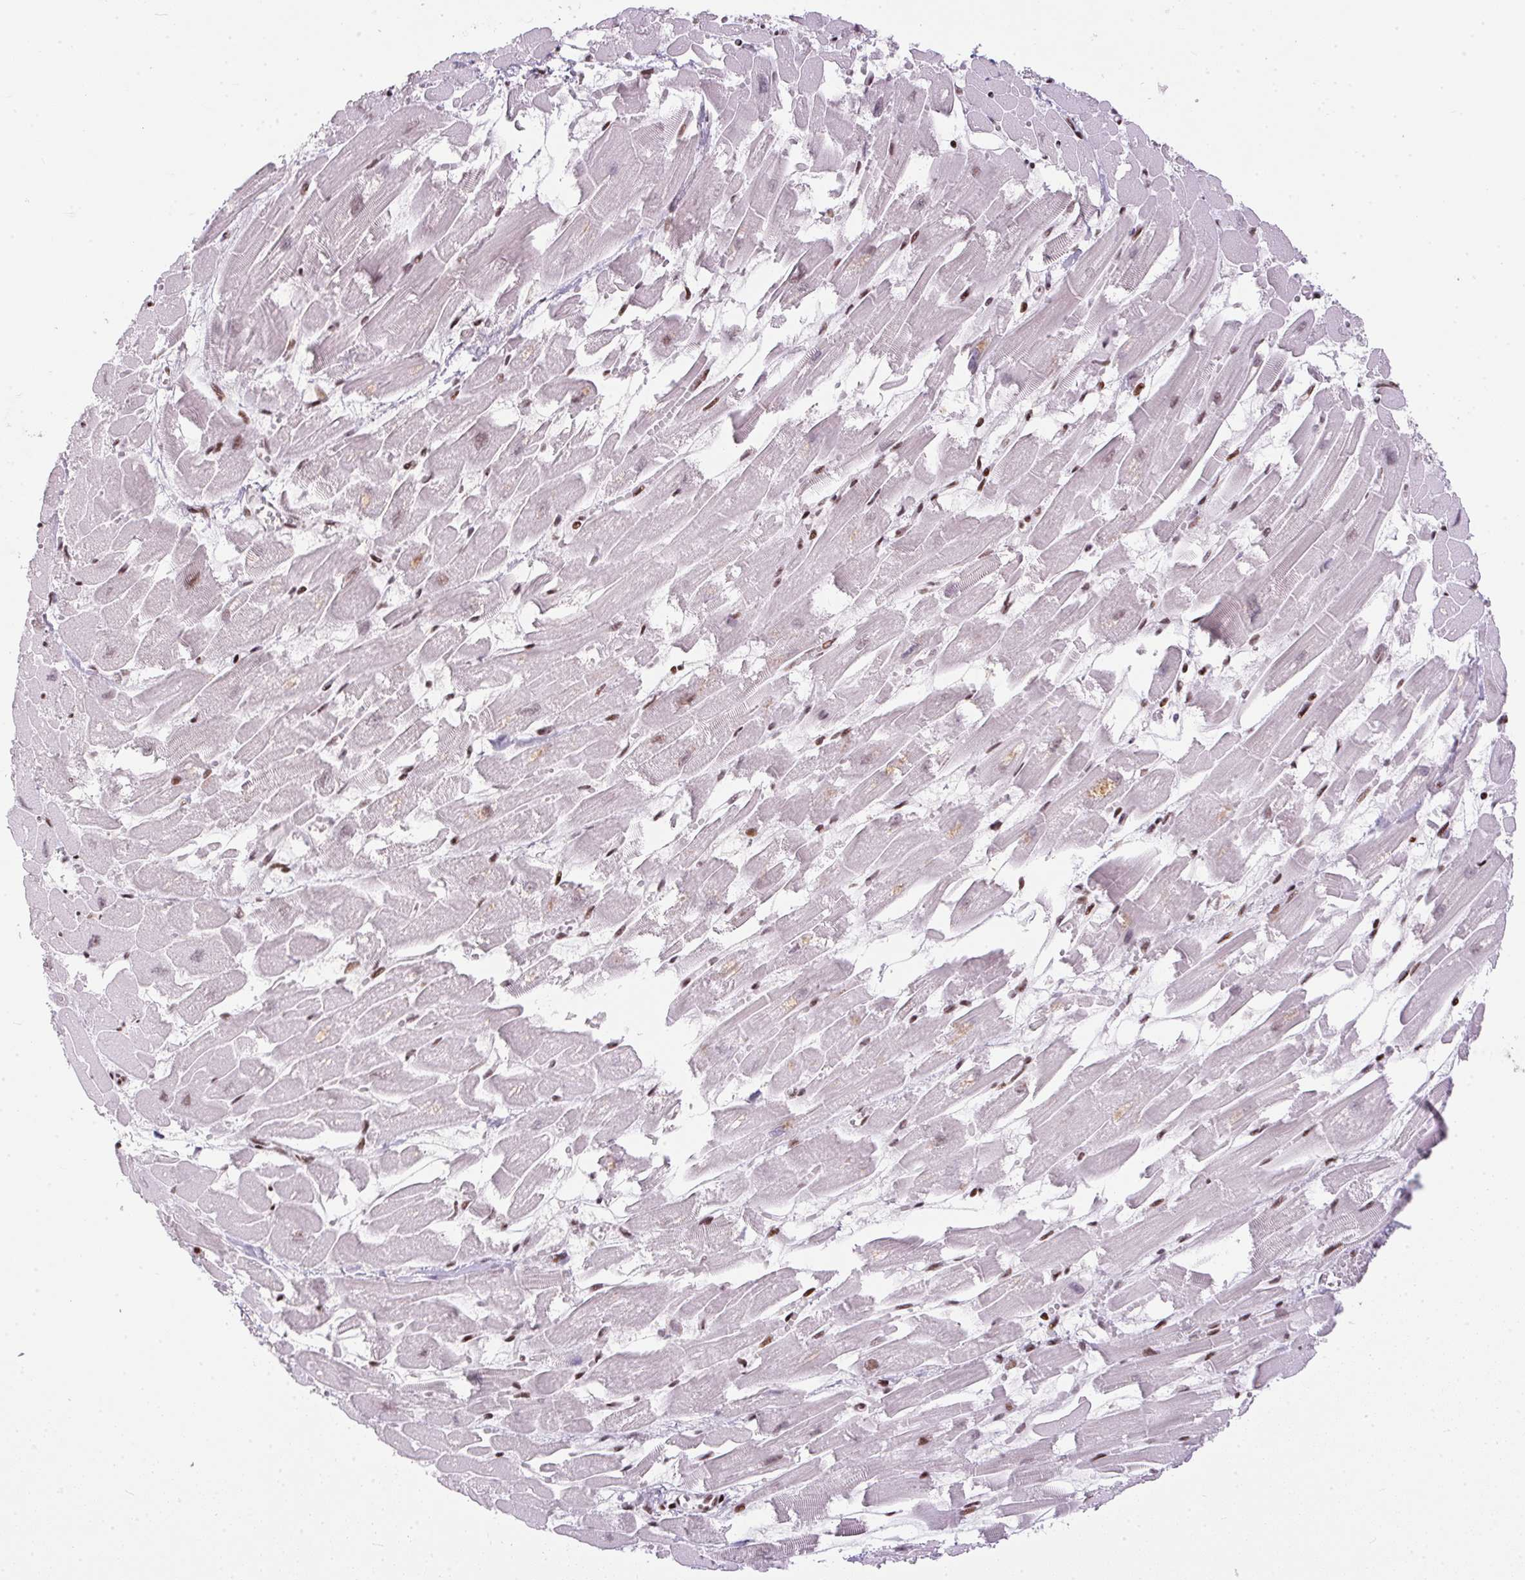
{"staining": {"intensity": "strong", "quantity": "25%-75%", "location": "nuclear"}, "tissue": "heart muscle", "cell_type": "Cardiomyocytes", "image_type": "normal", "snomed": [{"axis": "morphology", "description": "Normal tissue, NOS"}, {"axis": "topography", "description": "Heart"}], "caption": "IHC (DAB) staining of normal human heart muscle exhibits strong nuclear protein positivity in approximately 25%-75% of cardiomyocytes.", "gene": "PAGE3", "patient": {"sex": "female", "age": 52}}